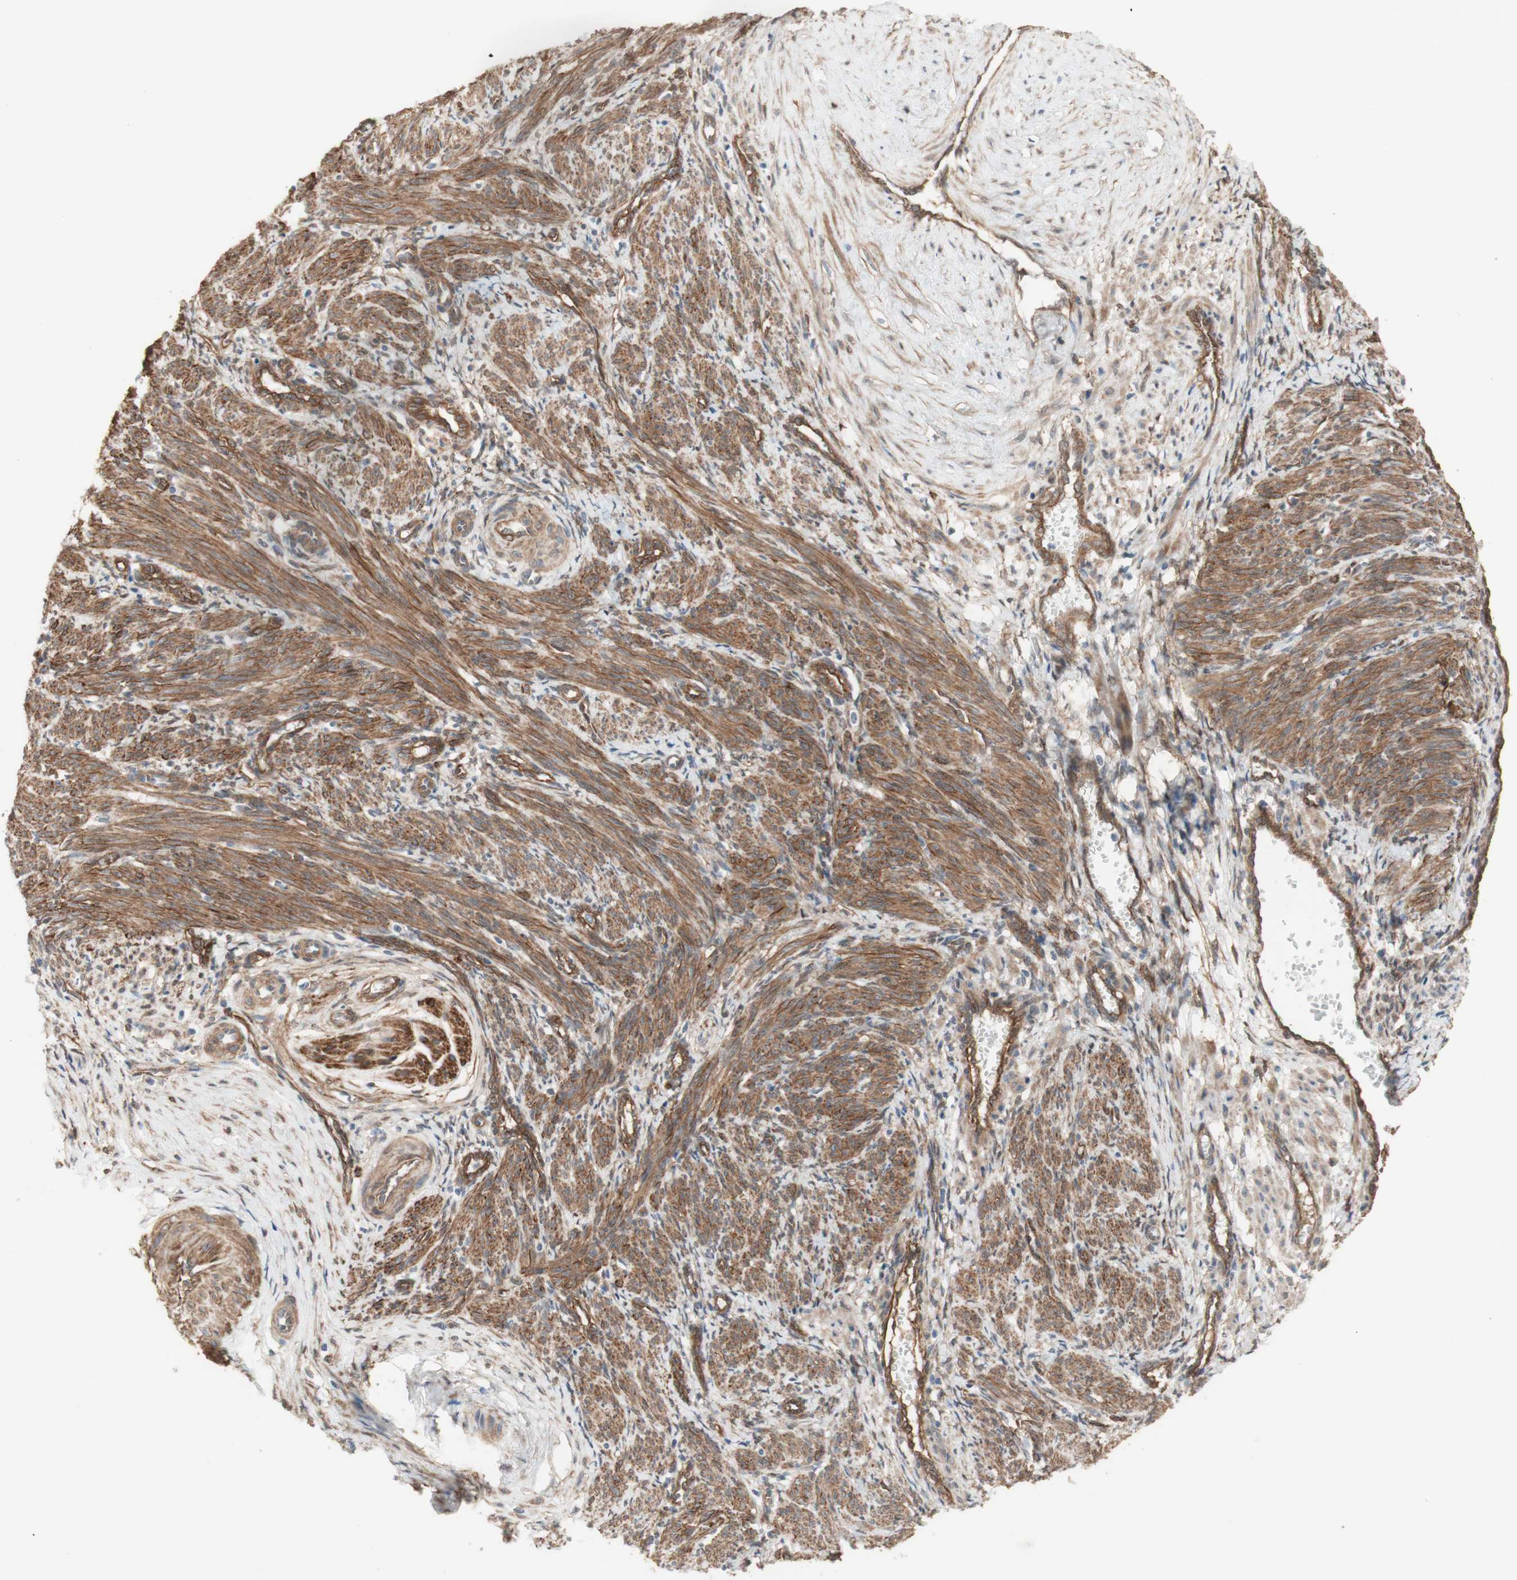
{"staining": {"intensity": "moderate", "quantity": ">75%", "location": "cytoplasmic/membranous"}, "tissue": "smooth muscle", "cell_type": "Smooth muscle cells", "image_type": "normal", "snomed": [{"axis": "morphology", "description": "Normal tissue, NOS"}, {"axis": "topography", "description": "Endometrium"}], "caption": "Immunohistochemistry (DAB (3,3'-diaminobenzidine)) staining of benign human smooth muscle reveals moderate cytoplasmic/membranous protein expression in approximately >75% of smooth muscle cells. (DAB (3,3'-diaminobenzidine) IHC with brightfield microscopy, high magnification).", "gene": "CNN3", "patient": {"sex": "female", "age": 33}}